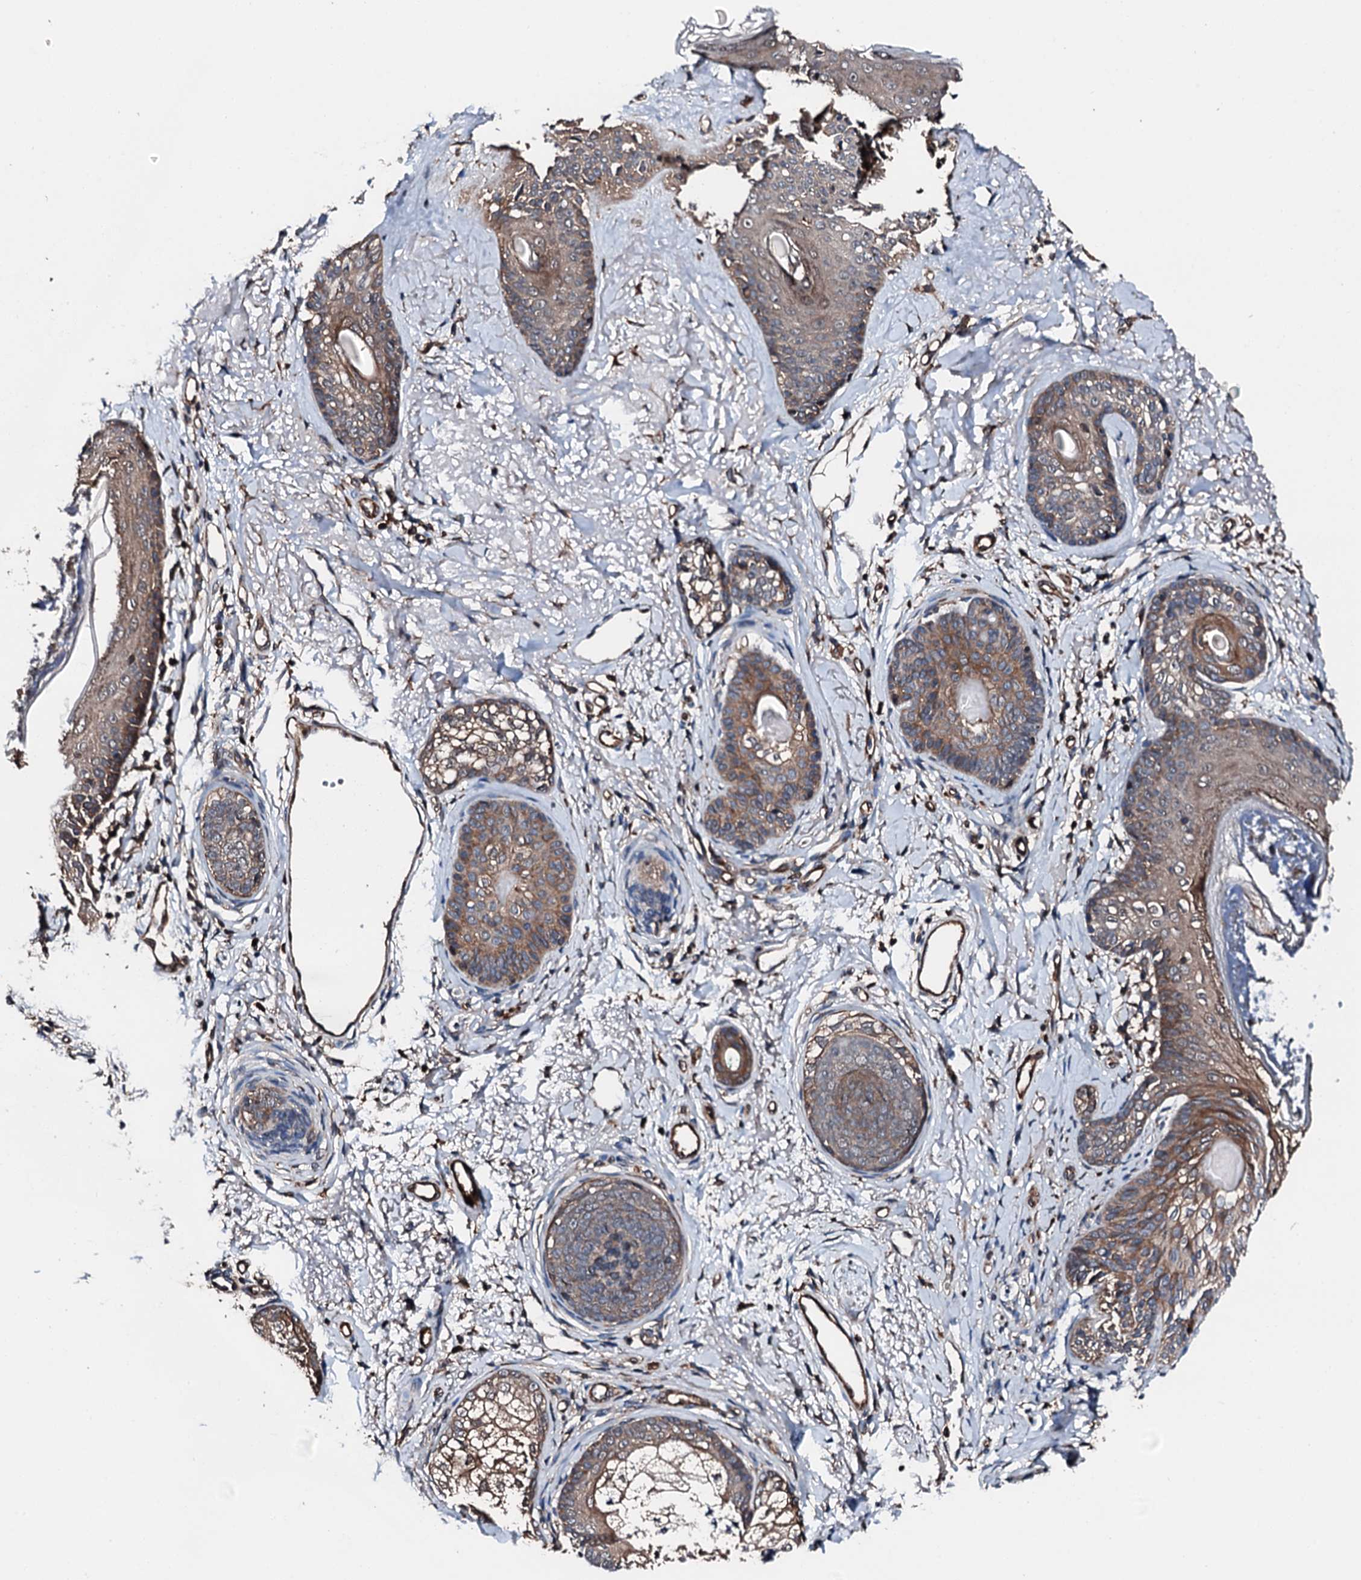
{"staining": {"intensity": "moderate", "quantity": ">75%", "location": "cytoplasmic/membranous"}, "tissue": "skin cancer", "cell_type": "Tumor cells", "image_type": "cancer", "snomed": [{"axis": "morphology", "description": "Basal cell carcinoma"}, {"axis": "topography", "description": "Skin"}], "caption": "Skin cancer stained for a protein displays moderate cytoplasmic/membranous positivity in tumor cells. The protein is stained brown, and the nuclei are stained in blue (DAB IHC with brightfield microscopy, high magnification).", "gene": "FGD4", "patient": {"sex": "female", "age": 81}}